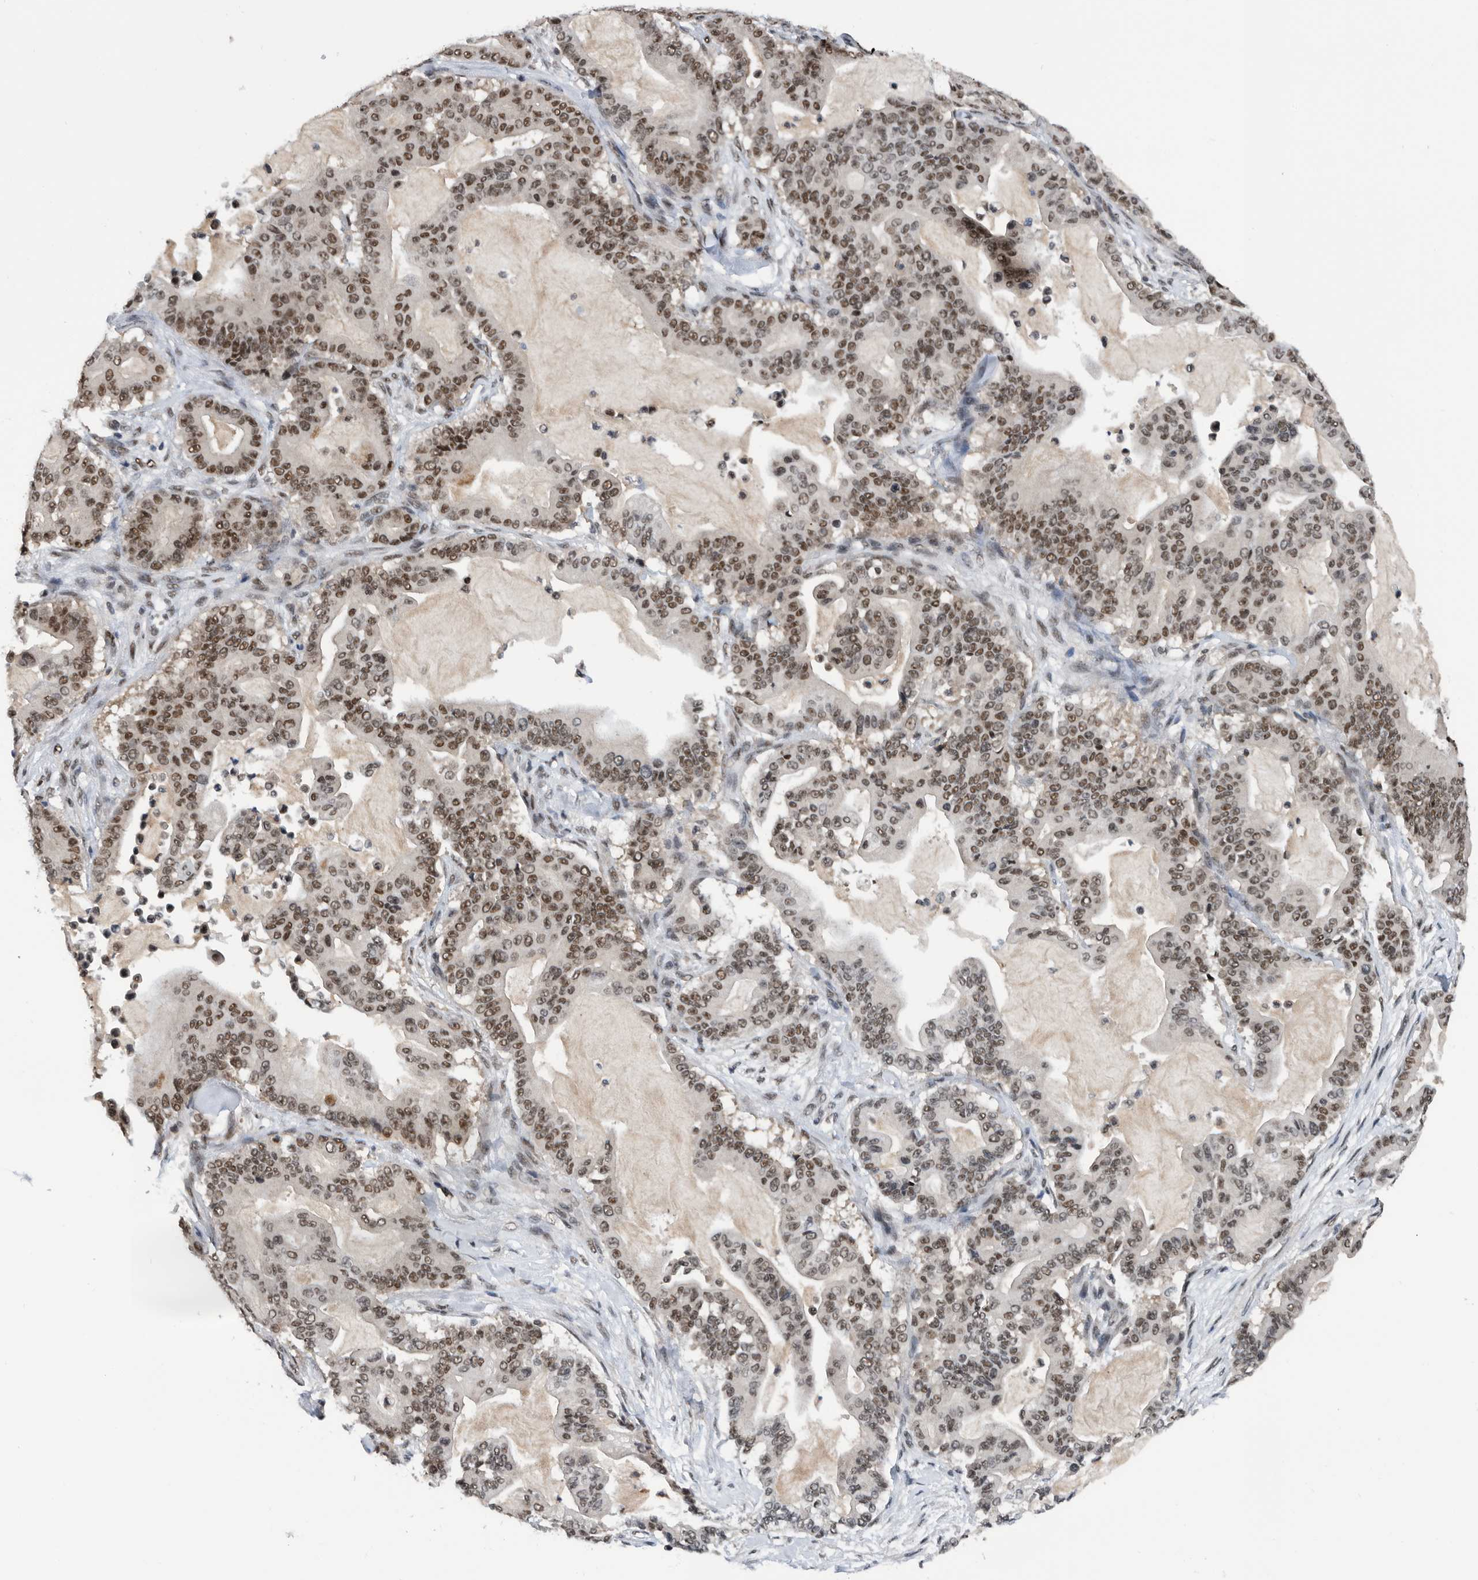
{"staining": {"intensity": "moderate", "quantity": ">75%", "location": "nuclear"}, "tissue": "pancreatic cancer", "cell_type": "Tumor cells", "image_type": "cancer", "snomed": [{"axis": "morphology", "description": "Adenocarcinoma, NOS"}, {"axis": "topography", "description": "Pancreas"}], "caption": "Tumor cells exhibit moderate nuclear positivity in approximately >75% of cells in adenocarcinoma (pancreatic). (DAB (3,3'-diaminobenzidine) IHC, brown staining for protein, blue staining for nuclei).", "gene": "ZNF260", "patient": {"sex": "male", "age": 63}}